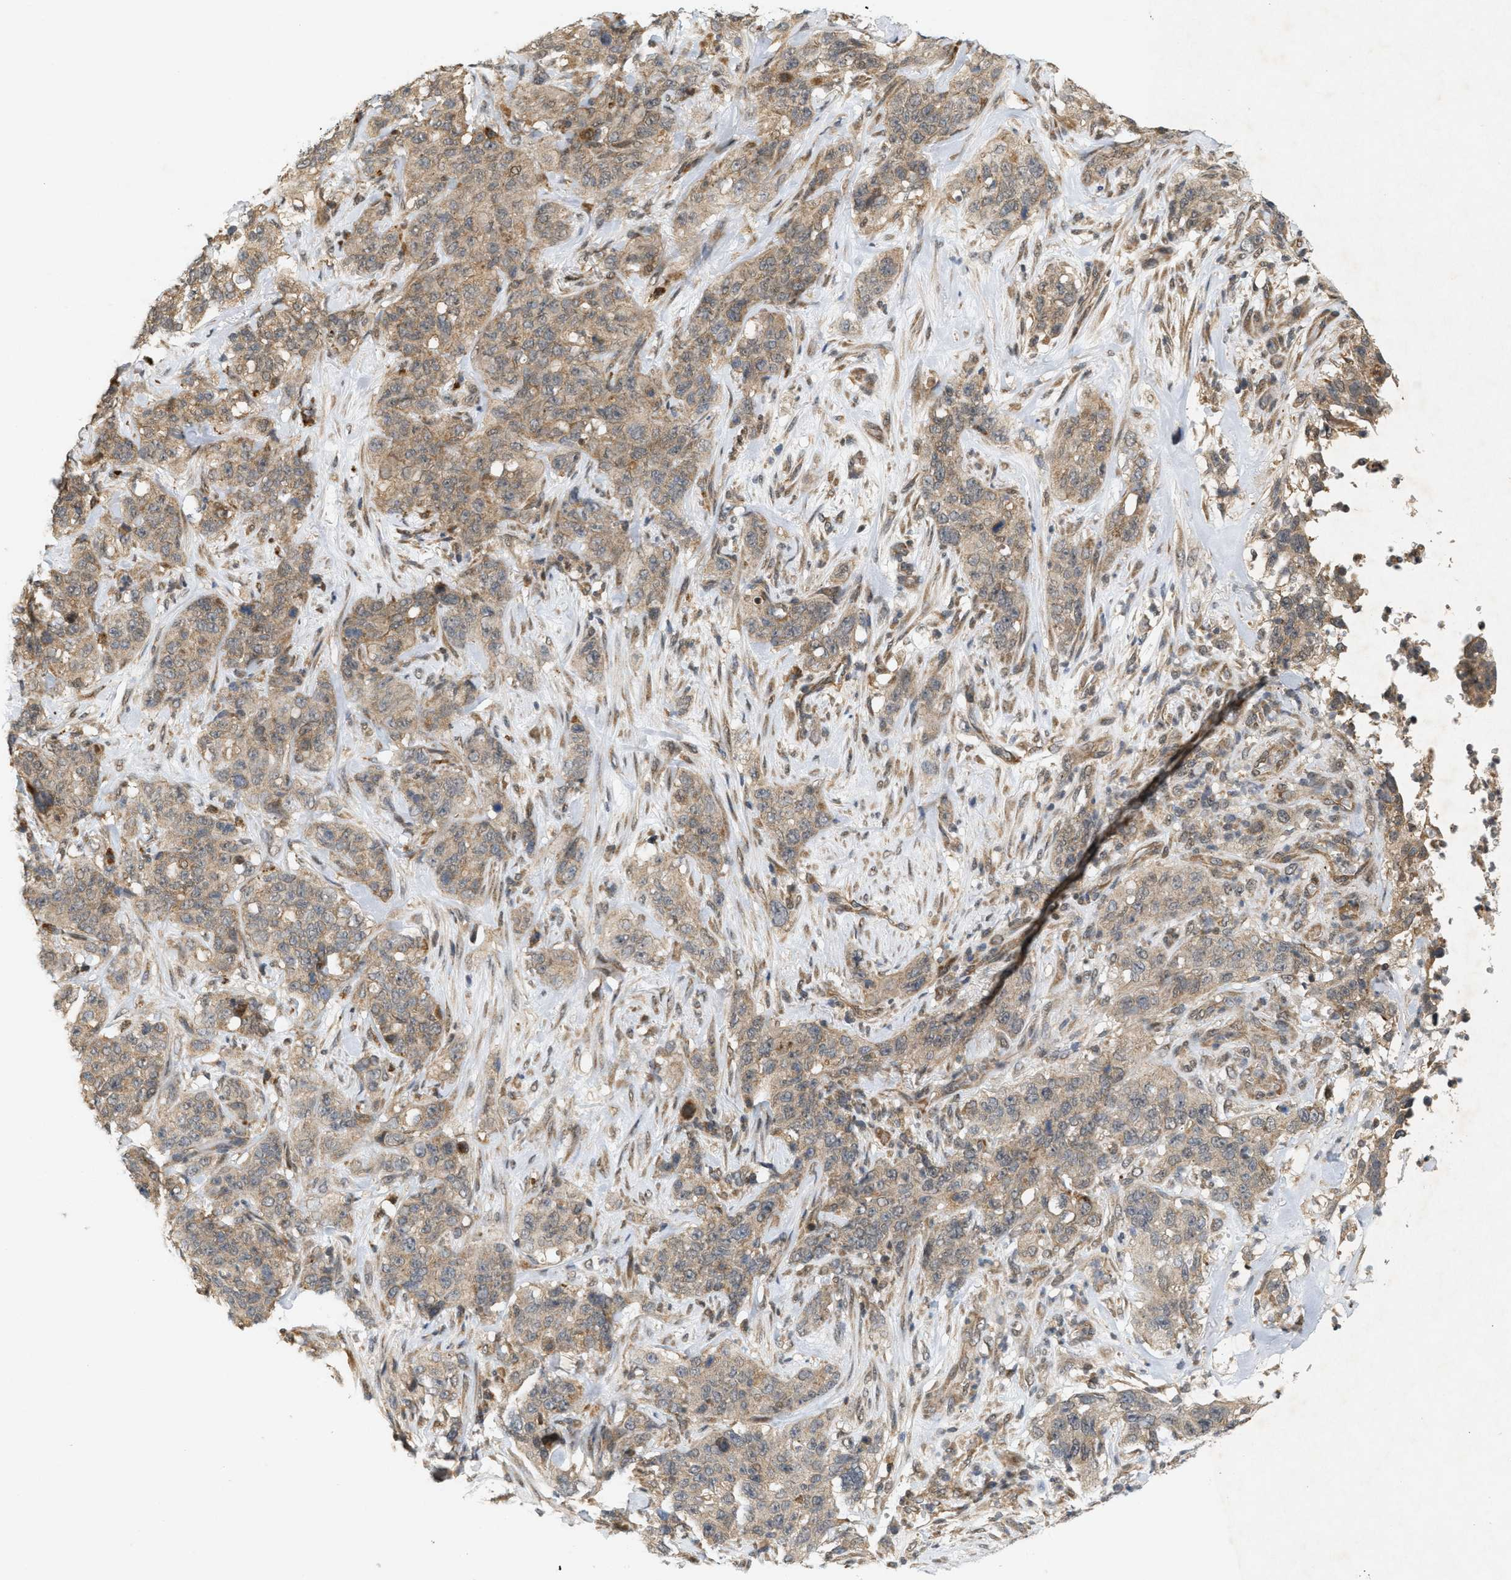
{"staining": {"intensity": "moderate", "quantity": ">75%", "location": "cytoplasmic/membranous"}, "tissue": "stomach cancer", "cell_type": "Tumor cells", "image_type": "cancer", "snomed": [{"axis": "morphology", "description": "Adenocarcinoma, NOS"}, {"axis": "topography", "description": "Stomach"}], "caption": "This image shows stomach cancer stained with immunohistochemistry to label a protein in brown. The cytoplasmic/membranous of tumor cells show moderate positivity for the protein. Nuclei are counter-stained blue.", "gene": "PRKD1", "patient": {"sex": "male", "age": 48}}